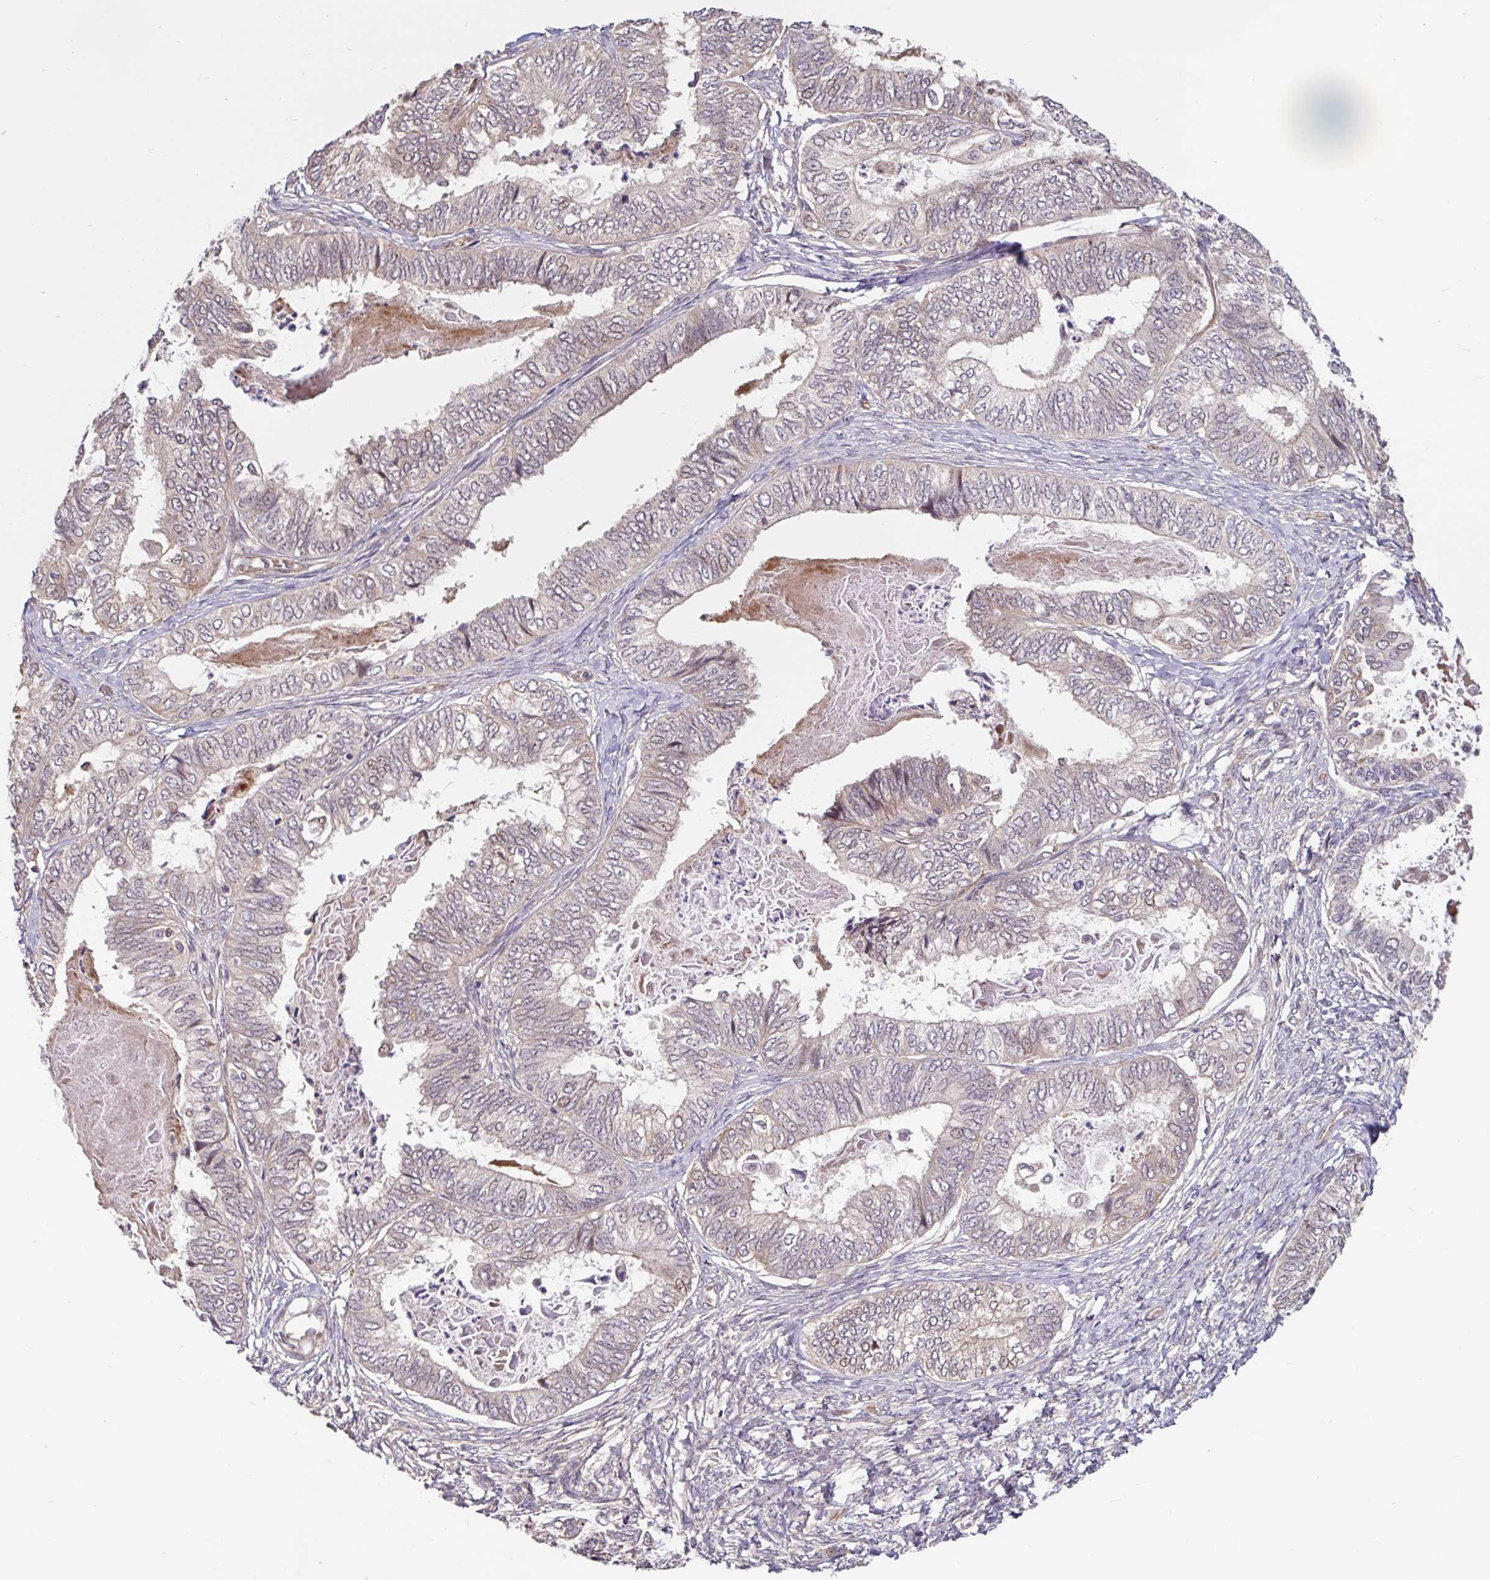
{"staining": {"intensity": "weak", "quantity": "<25%", "location": "nuclear"}, "tissue": "ovarian cancer", "cell_type": "Tumor cells", "image_type": "cancer", "snomed": [{"axis": "morphology", "description": "Carcinoma, endometroid"}, {"axis": "topography", "description": "Ovary"}], "caption": "A high-resolution micrograph shows immunohistochemistry staining of endometroid carcinoma (ovarian), which shows no significant staining in tumor cells.", "gene": "STYXL1", "patient": {"sex": "female", "age": 70}}